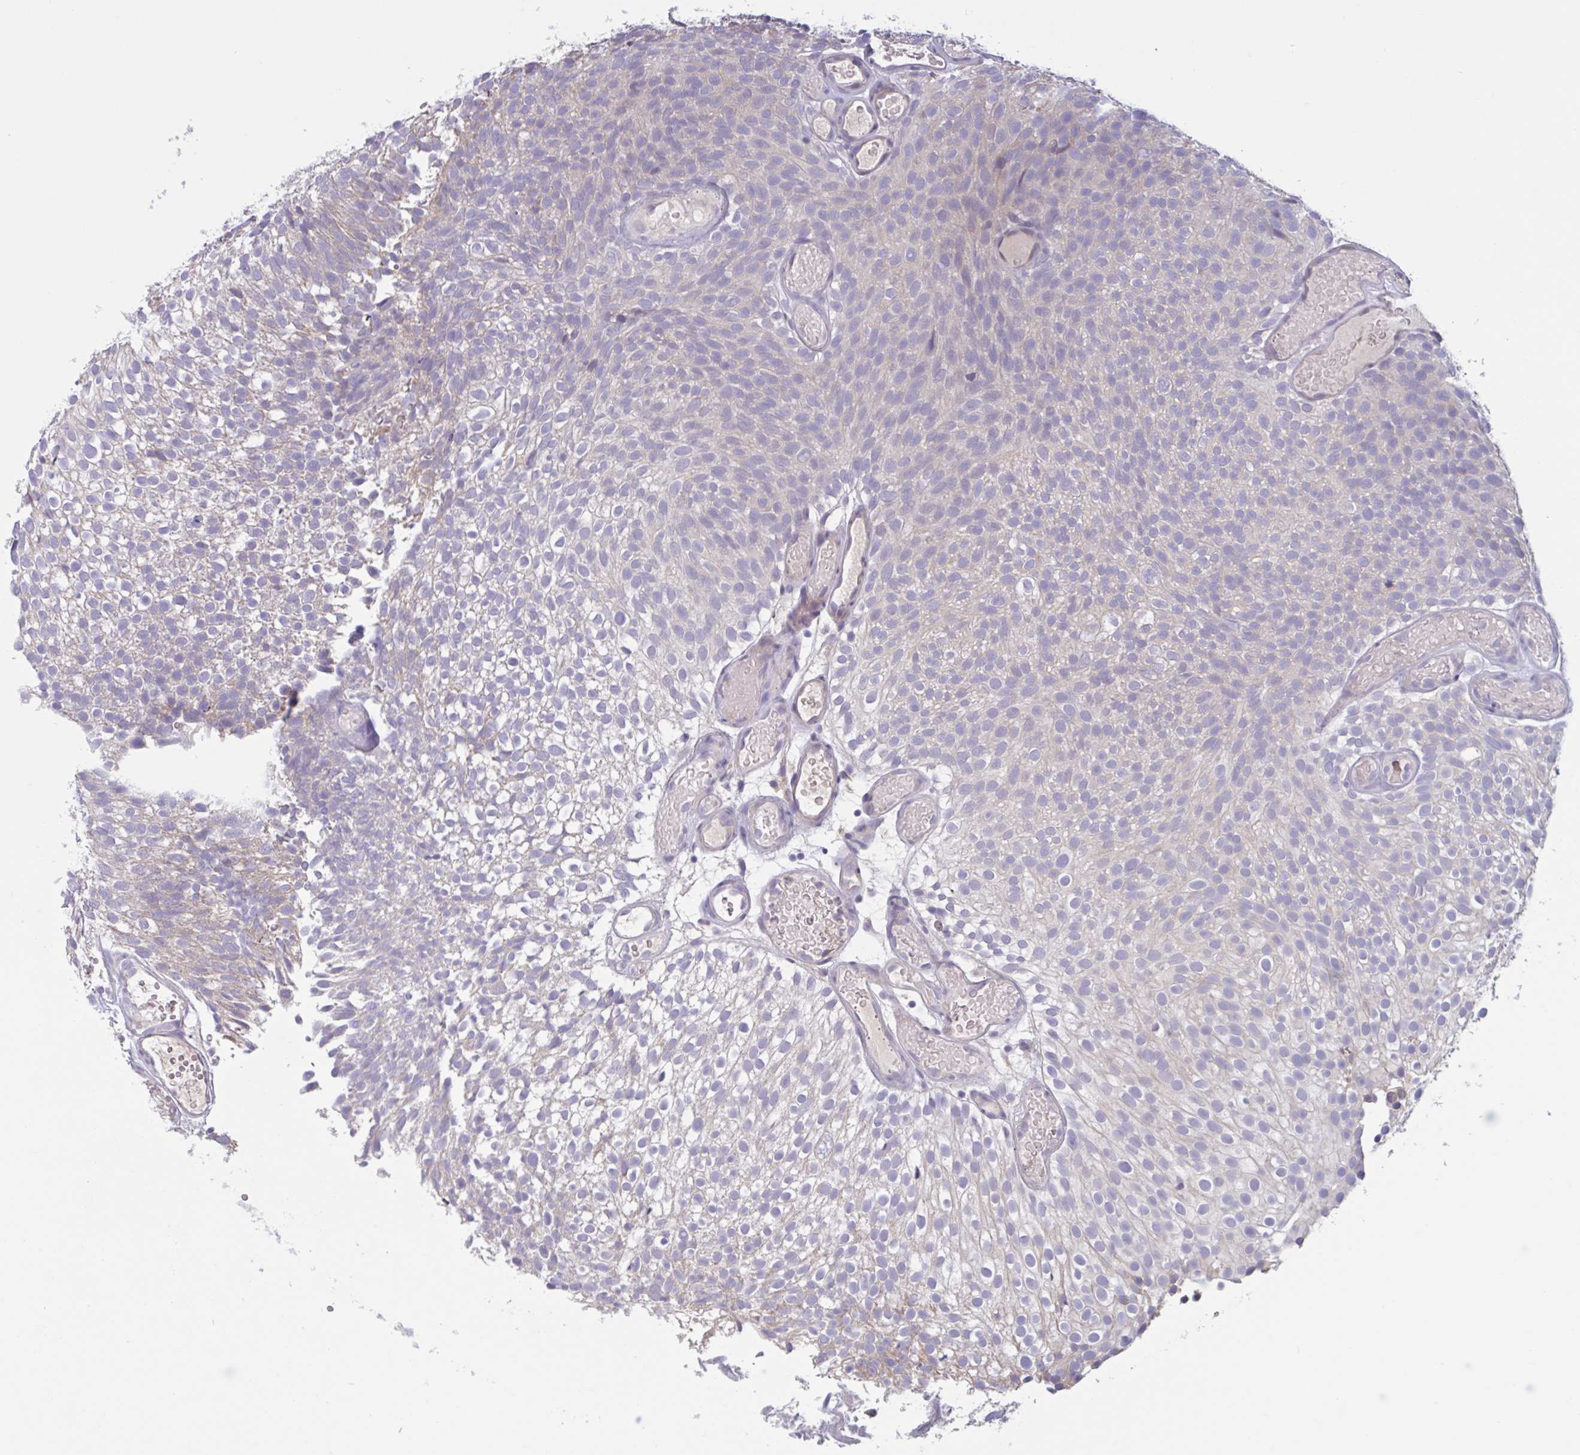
{"staining": {"intensity": "negative", "quantity": "none", "location": "none"}, "tissue": "urothelial cancer", "cell_type": "Tumor cells", "image_type": "cancer", "snomed": [{"axis": "morphology", "description": "Urothelial carcinoma, Low grade"}, {"axis": "topography", "description": "Urinary bladder"}], "caption": "Immunohistochemistry (IHC) of human urothelial carcinoma (low-grade) demonstrates no expression in tumor cells. Nuclei are stained in blue.", "gene": "CD1E", "patient": {"sex": "male", "age": 78}}